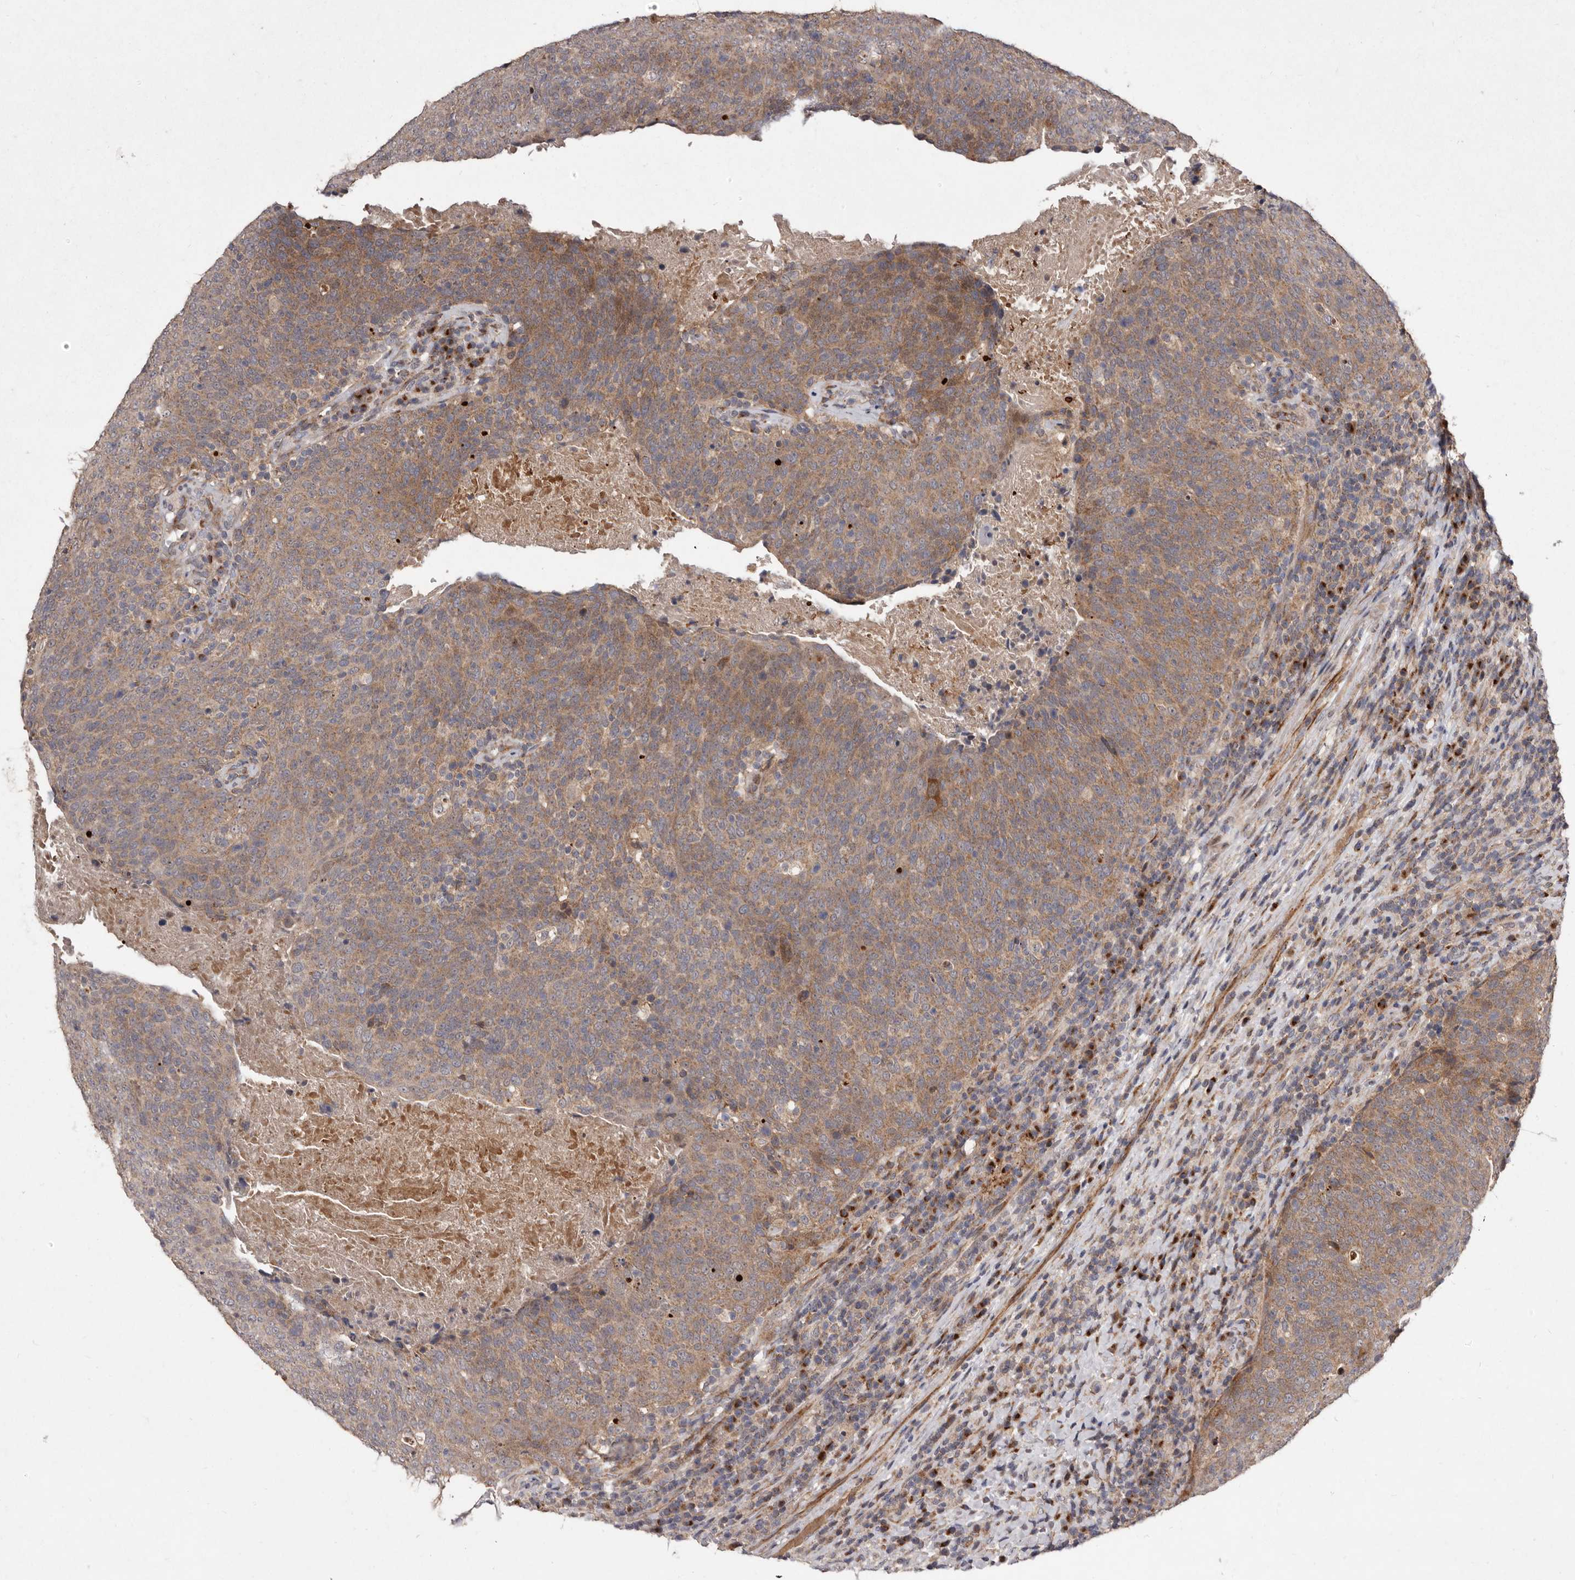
{"staining": {"intensity": "moderate", "quantity": ">75%", "location": "cytoplasmic/membranous"}, "tissue": "head and neck cancer", "cell_type": "Tumor cells", "image_type": "cancer", "snomed": [{"axis": "morphology", "description": "Squamous cell carcinoma, NOS"}, {"axis": "morphology", "description": "Squamous cell carcinoma, metastatic, NOS"}, {"axis": "topography", "description": "Lymph node"}, {"axis": "topography", "description": "Head-Neck"}], "caption": "Immunohistochemistry (IHC) photomicrograph of human head and neck metastatic squamous cell carcinoma stained for a protein (brown), which demonstrates medium levels of moderate cytoplasmic/membranous expression in approximately >75% of tumor cells.", "gene": "FLAD1", "patient": {"sex": "male", "age": 62}}